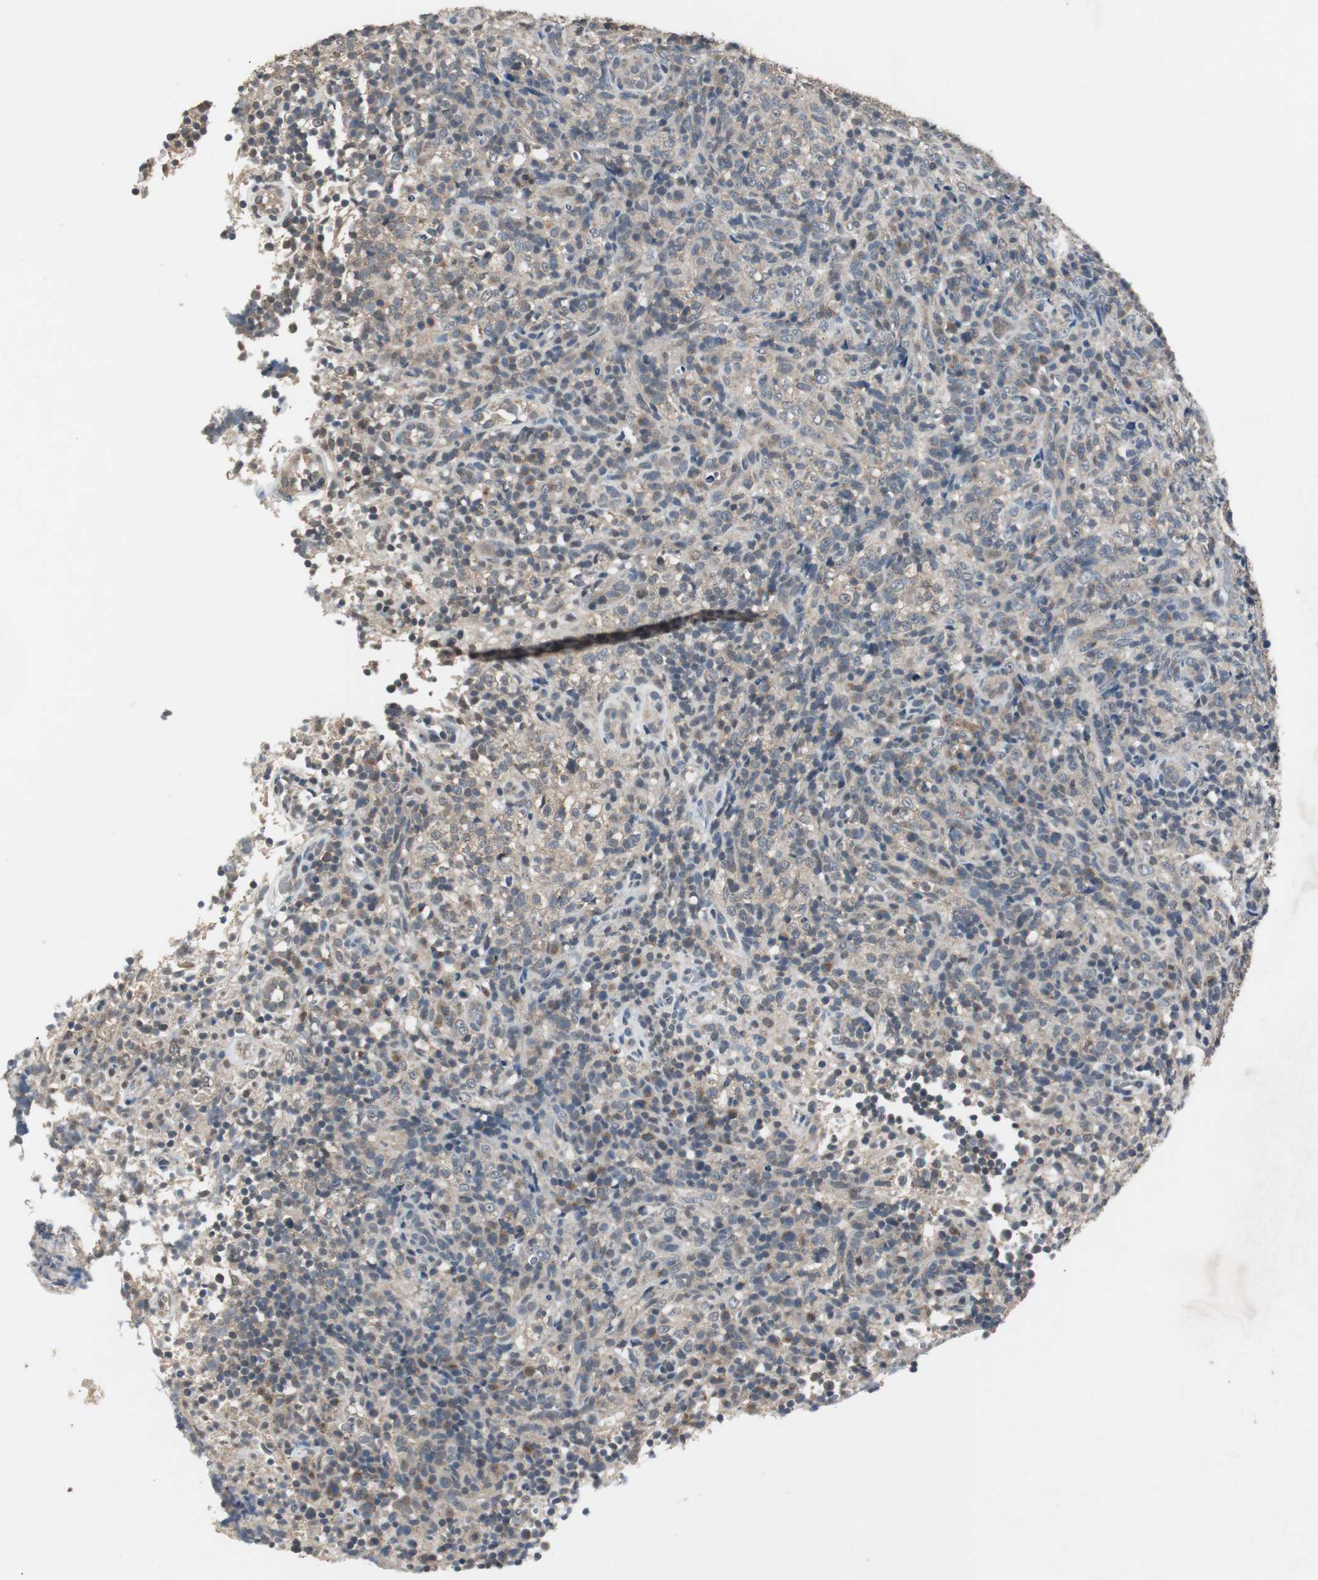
{"staining": {"intensity": "weak", "quantity": "<25%", "location": "cytoplasmic/membranous"}, "tissue": "lymphoma", "cell_type": "Tumor cells", "image_type": "cancer", "snomed": [{"axis": "morphology", "description": "Malignant lymphoma, non-Hodgkin's type, High grade"}, {"axis": "topography", "description": "Lymph node"}], "caption": "A high-resolution micrograph shows immunohistochemistry staining of lymphoma, which demonstrates no significant staining in tumor cells.", "gene": "PTPRN2", "patient": {"sex": "female", "age": 76}}